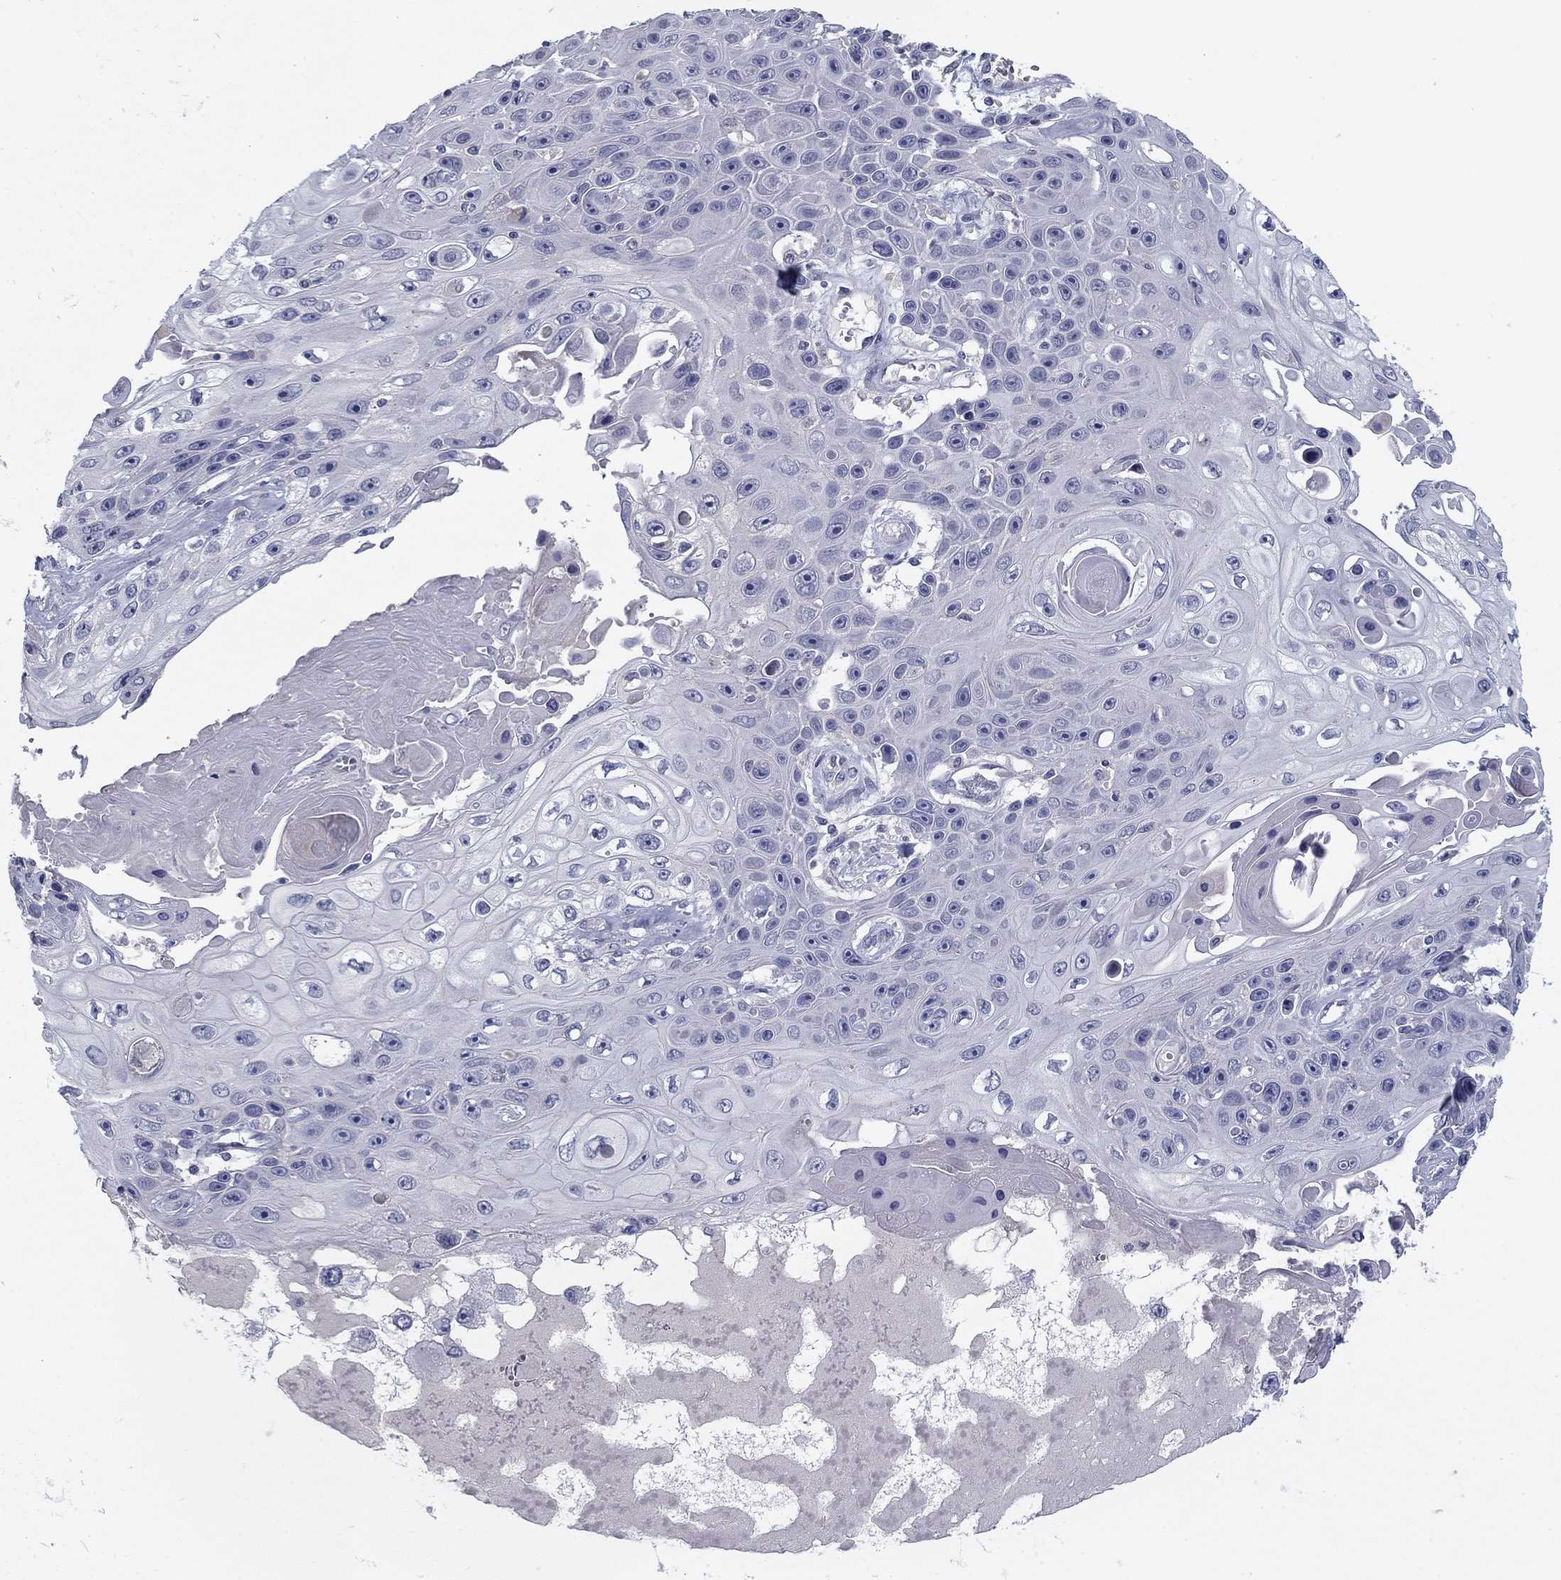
{"staining": {"intensity": "negative", "quantity": "none", "location": "none"}, "tissue": "skin cancer", "cell_type": "Tumor cells", "image_type": "cancer", "snomed": [{"axis": "morphology", "description": "Squamous cell carcinoma, NOS"}, {"axis": "topography", "description": "Skin"}], "caption": "Tumor cells are negative for protein expression in human skin cancer (squamous cell carcinoma).", "gene": "CNTNAP4", "patient": {"sex": "male", "age": 82}}